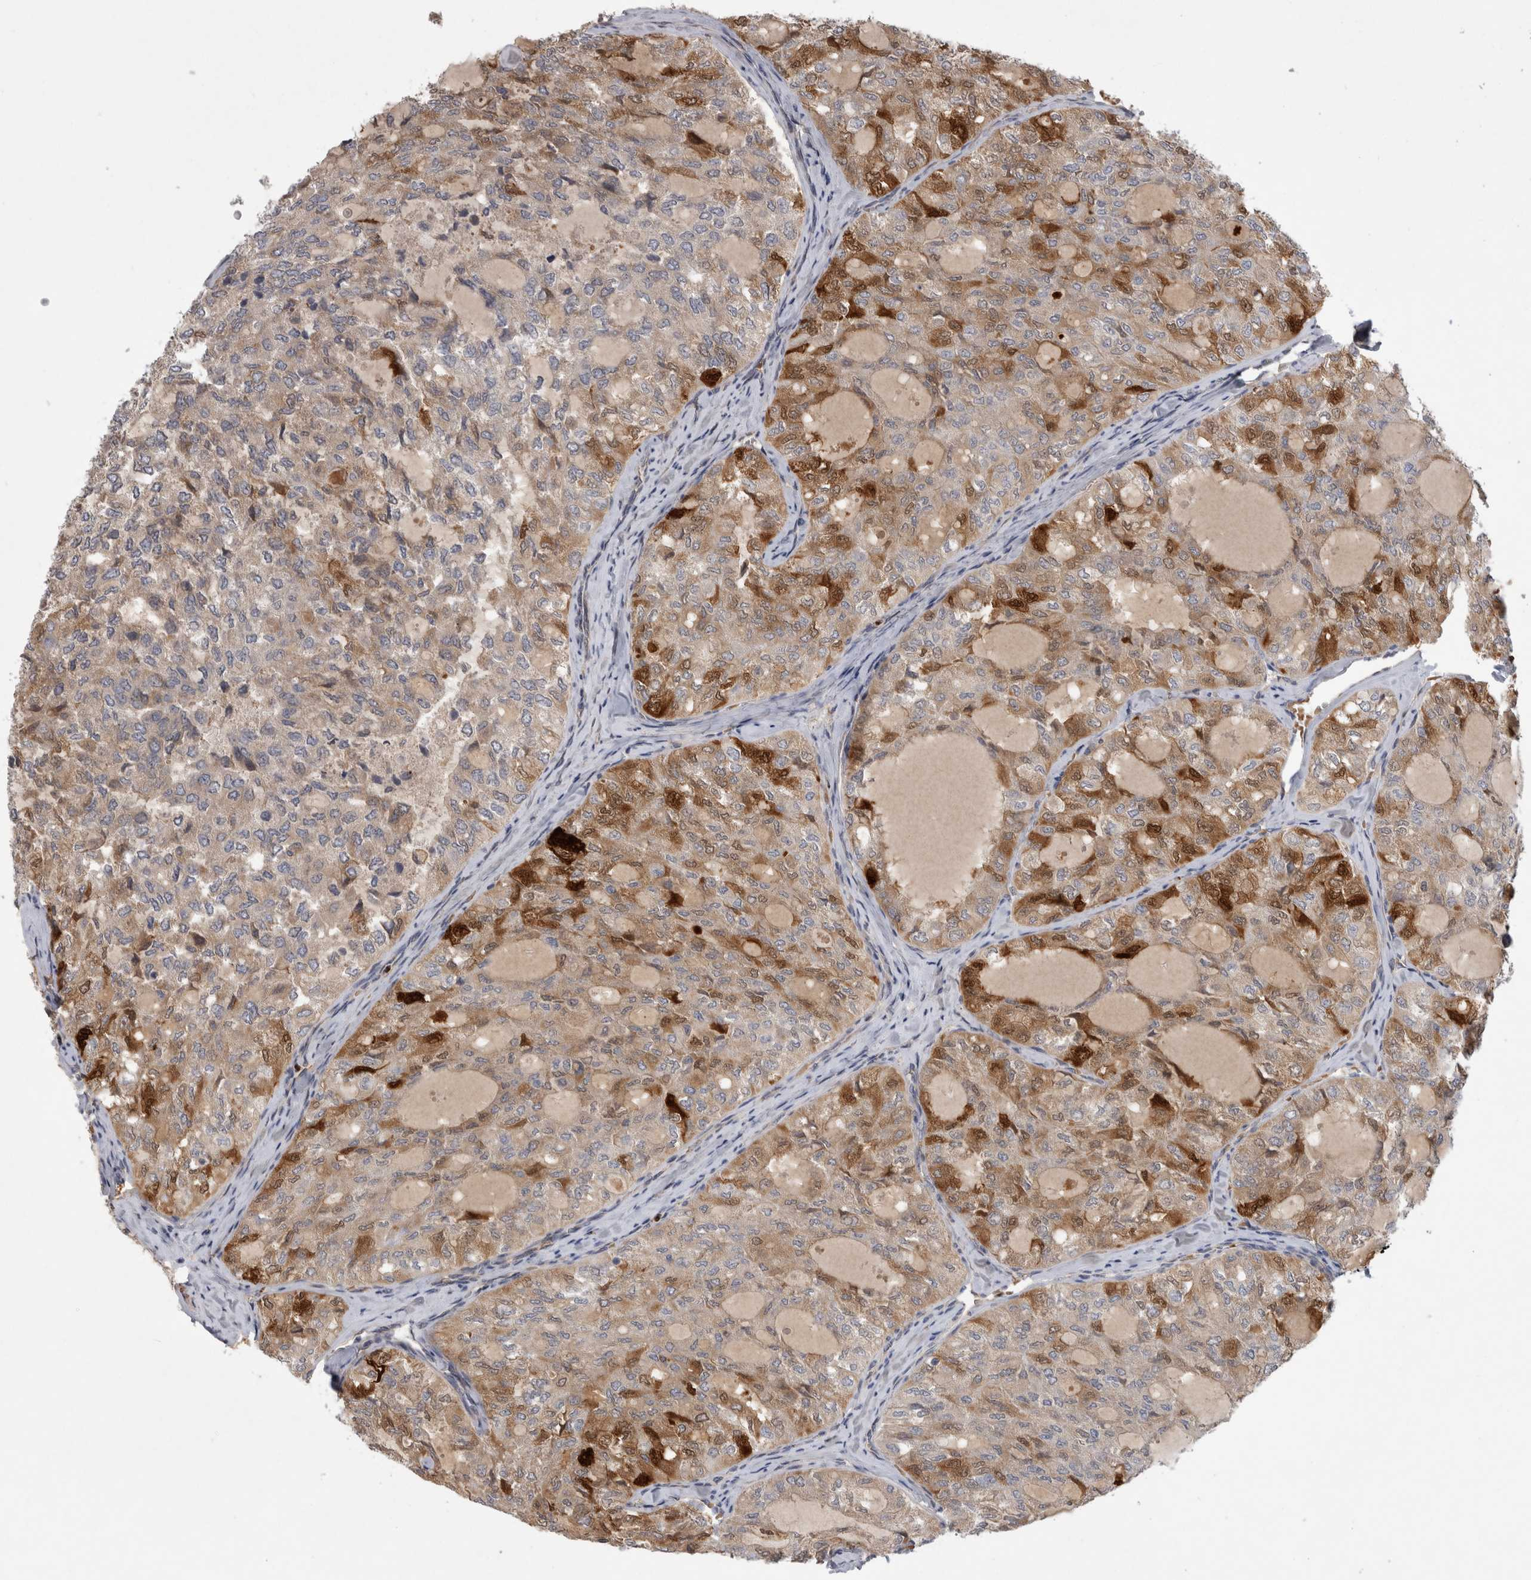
{"staining": {"intensity": "strong", "quantity": "25%-75%", "location": "cytoplasmic/membranous,nuclear"}, "tissue": "thyroid cancer", "cell_type": "Tumor cells", "image_type": "cancer", "snomed": [{"axis": "morphology", "description": "Follicular adenoma carcinoma, NOS"}, {"axis": "topography", "description": "Thyroid gland"}], "caption": "A brown stain shows strong cytoplasmic/membranous and nuclear positivity of a protein in human thyroid cancer tumor cells.", "gene": "ANKFY1", "patient": {"sex": "male", "age": 75}}